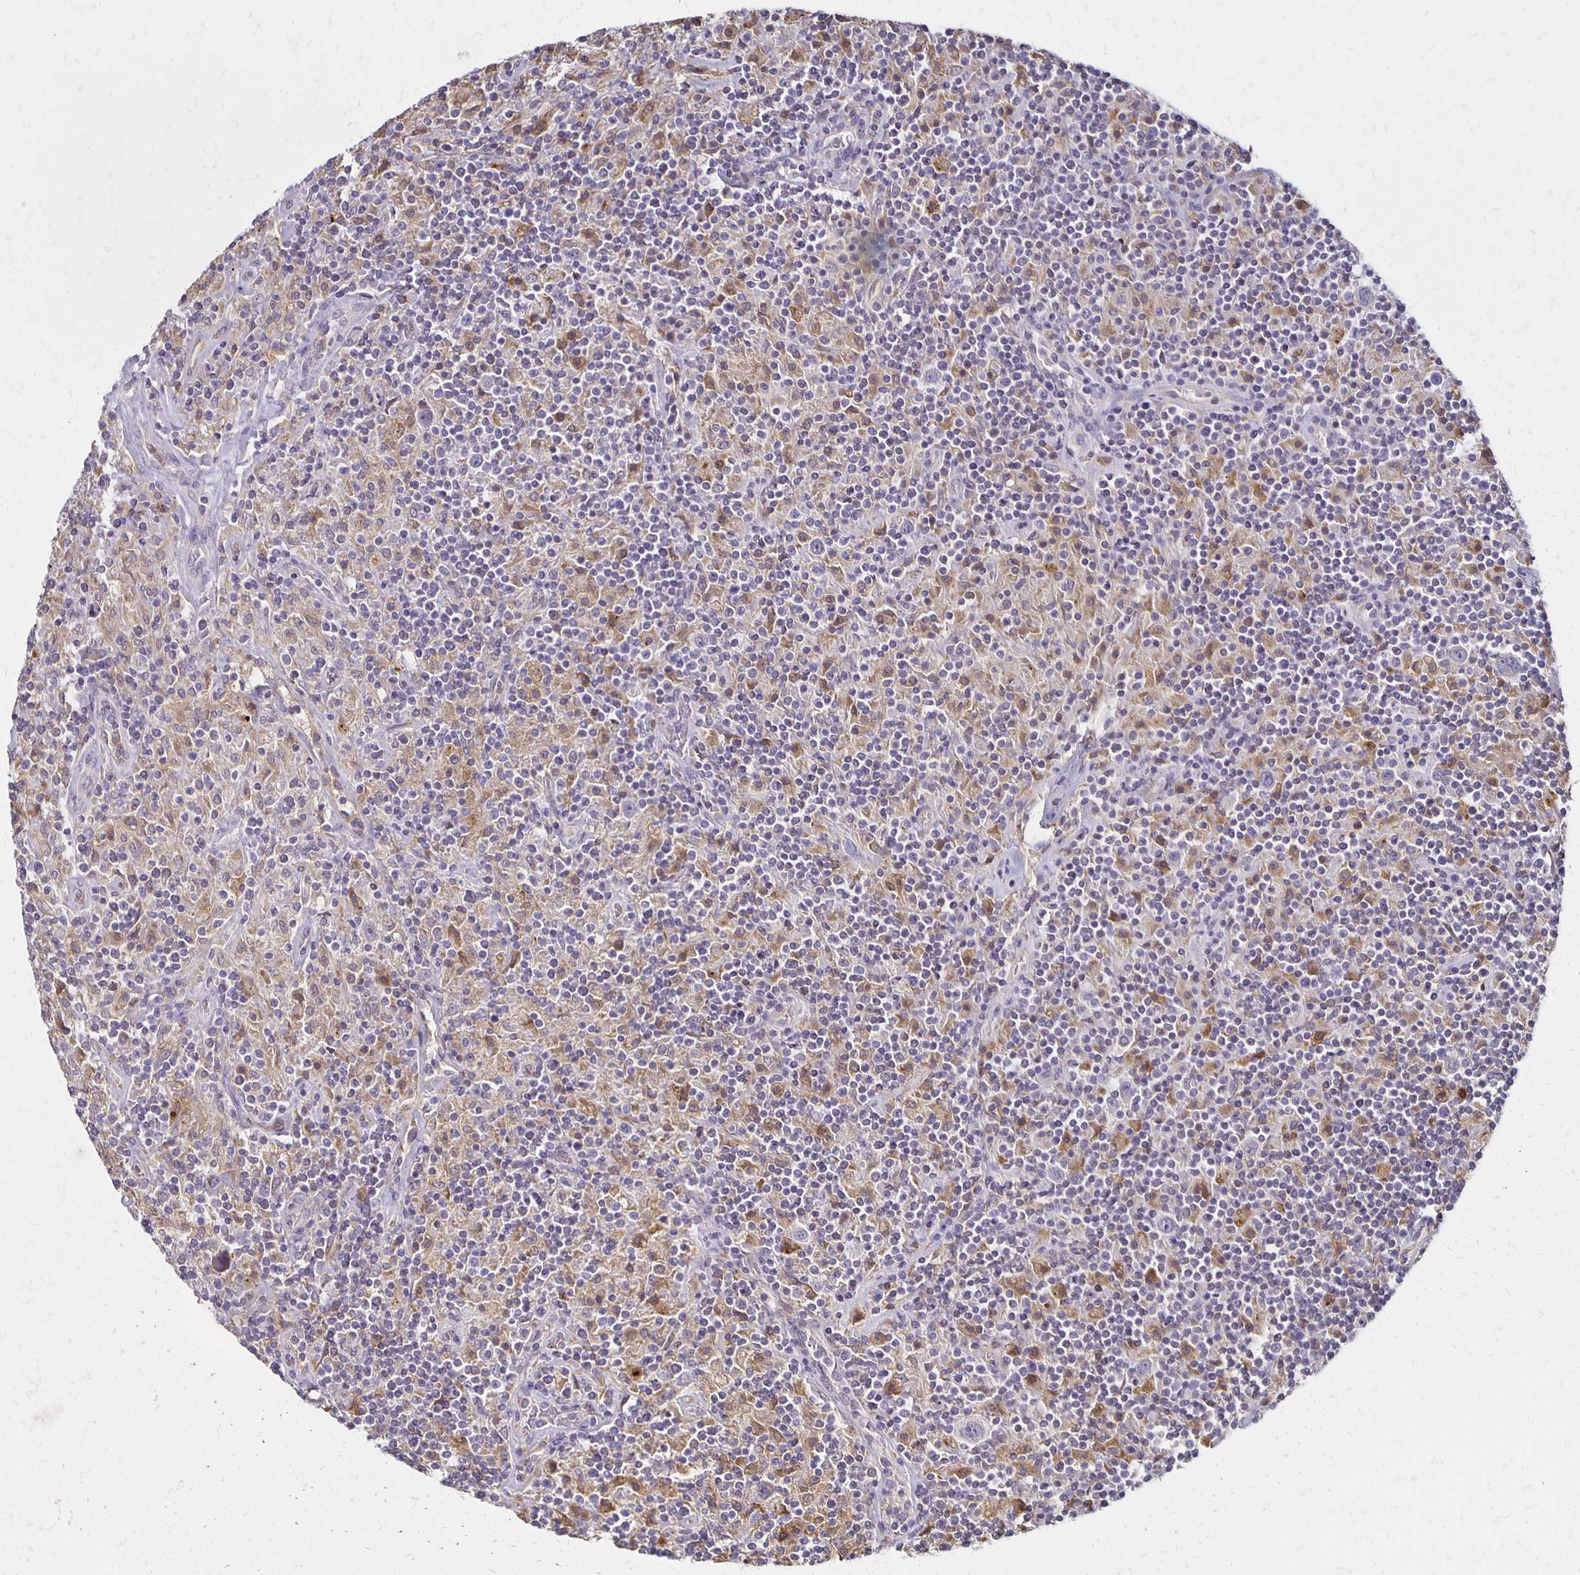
{"staining": {"intensity": "negative", "quantity": "none", "location": "none"}, "tissue": "lymphoma", "cell_type": "Tumor cells", "image_type": "cancer", "snomed": [{"axis": "morphology", "description": "Hodgkin's disease, NOS"}, {"axis": "topography", "description": "Lymph node"}], "caption": "This photomicrograph is of lymphoma stained with IHC to label a protein in brown with the nuclei are counter-stained blue. There is no positivity in tumor cells.", "gene": "GPX4", "patient": {"sex": "male", "age": 70}}